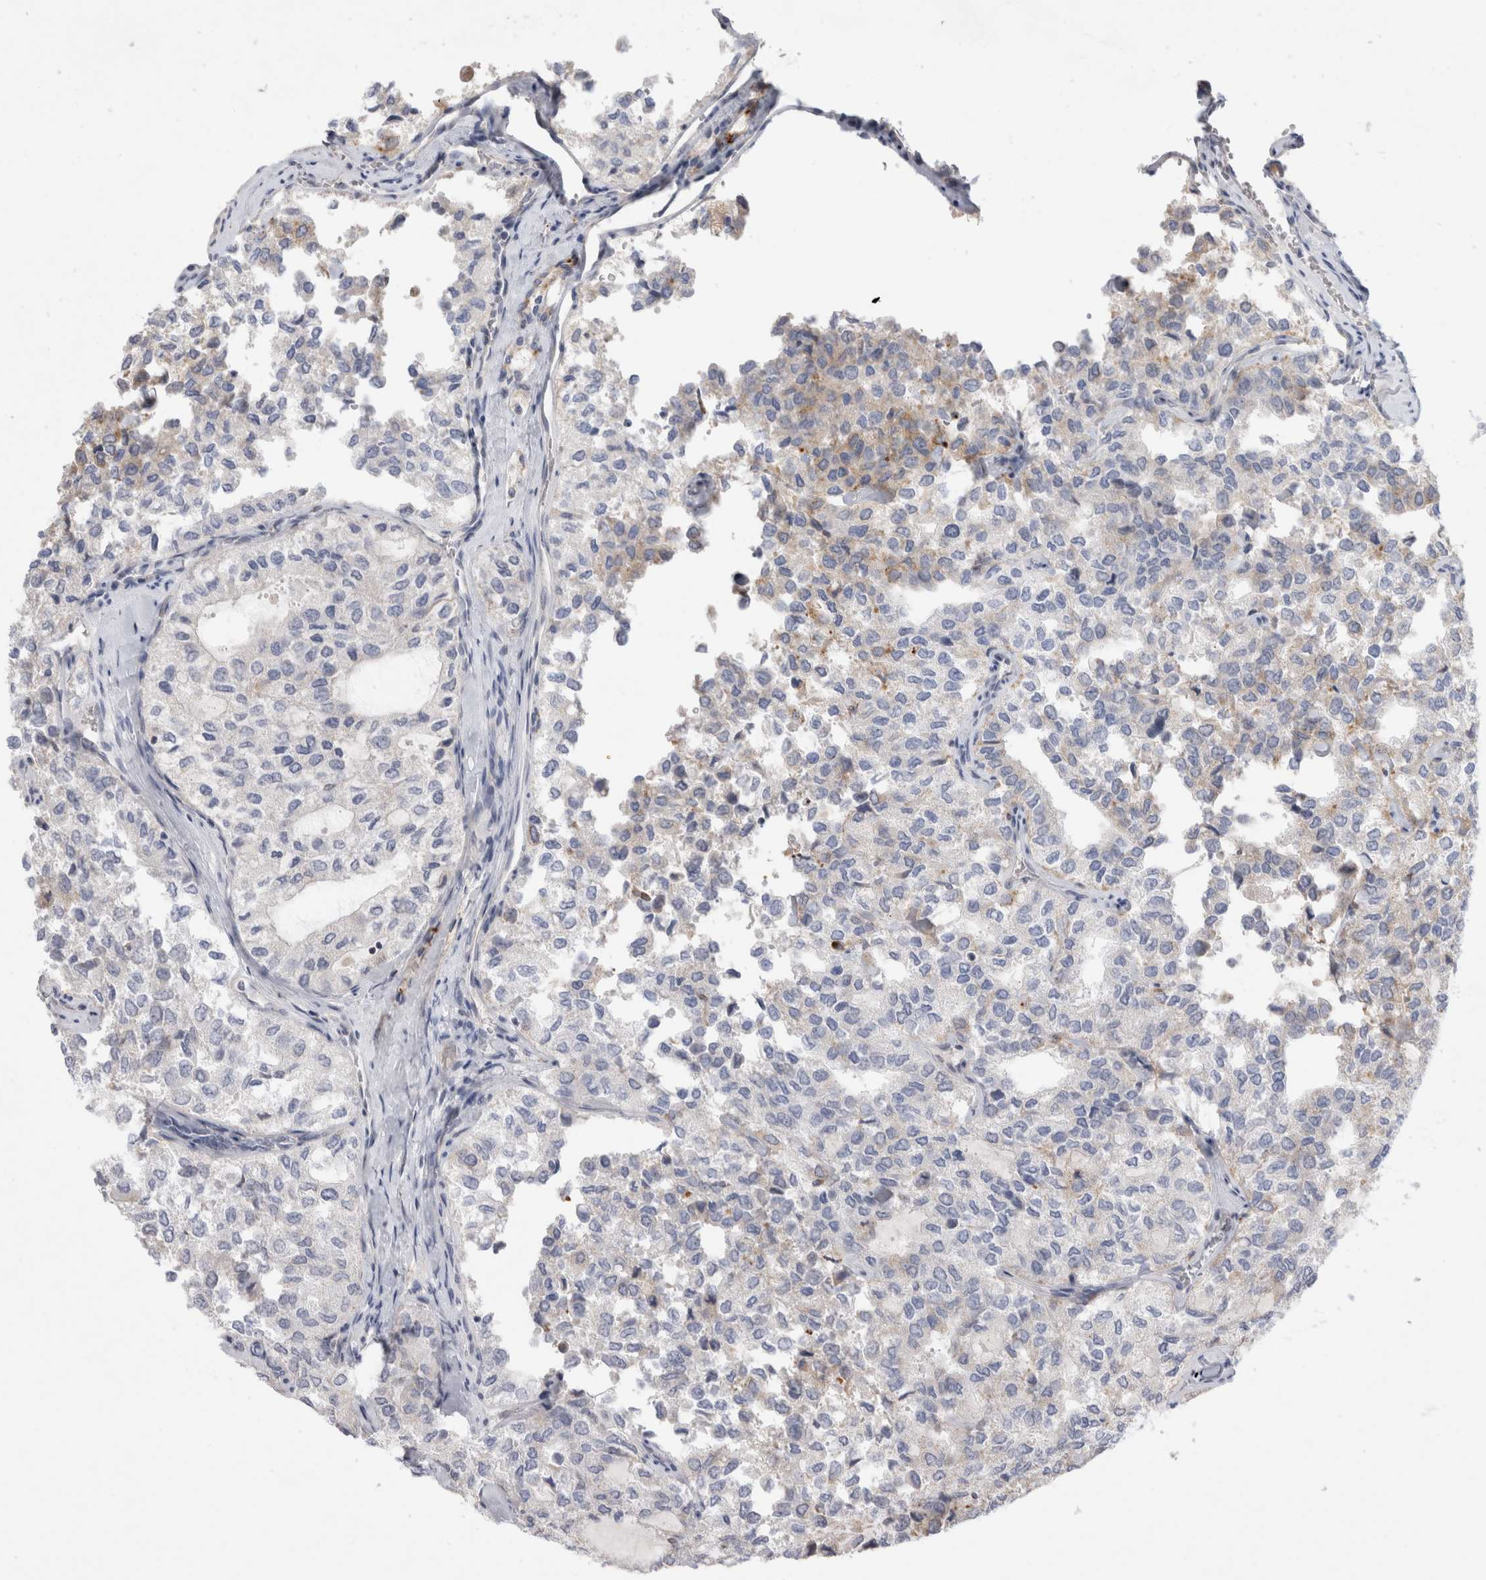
{"staining": {"intensity": "negative", "quantity": "none", "location": "none"}, "tissue": "thyroid cancer", "cell_type": "Tumor cells", "image_type": "cancer", "snomed": [{"axis": "morphology", "description": "Follicular adenoma carcinoma, NOS"}, {"axis": "topography", "description": "Thyroid gland"}], "caption": "Micrograph shows no protein expression in tumor cells of follicular adenoma carcinoma (thyroid) tissue.", "gene": "GAA", "patient": {"sex": "male", "age": 75}}